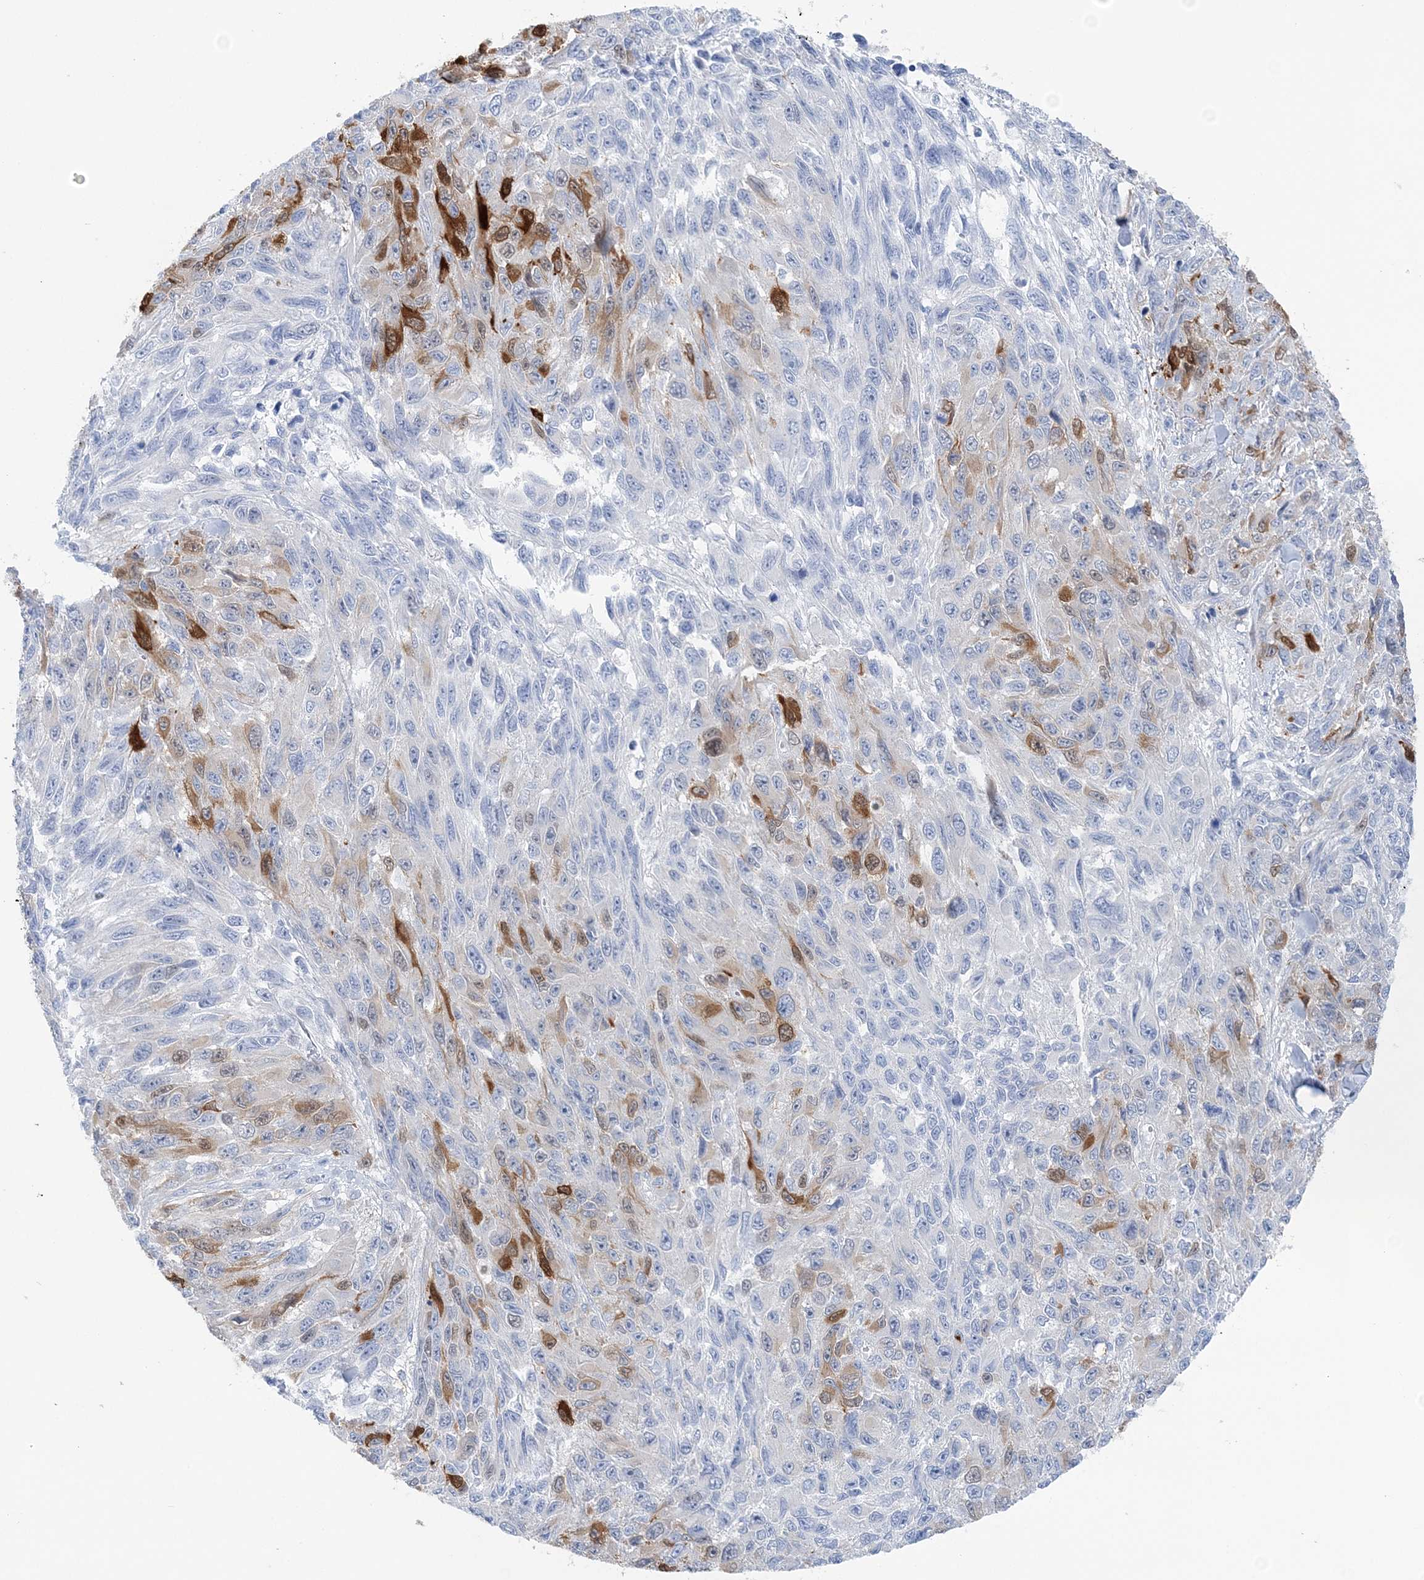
{"staining": {"intensity": "strong", "quantity": "<25%", "location": "cytoplasmic/membranous"}, "tissue": "melanoma", "cell_type": "Tumor cells", "image_type": "cancer", "snomed": [{"axis": "morphology", "description": "Malignant melanoma, NOS"}, {"axis": "topography", "description": "Skin"}], "caption": "A micrograph showing strong cytoplasmic/membranous expression in about <25% of tumor cells in melanoma, as visualized by brown immunohistochemical staining.", "gene": "HMGCS1", "patient": {"sex": "female", "age": 96}}